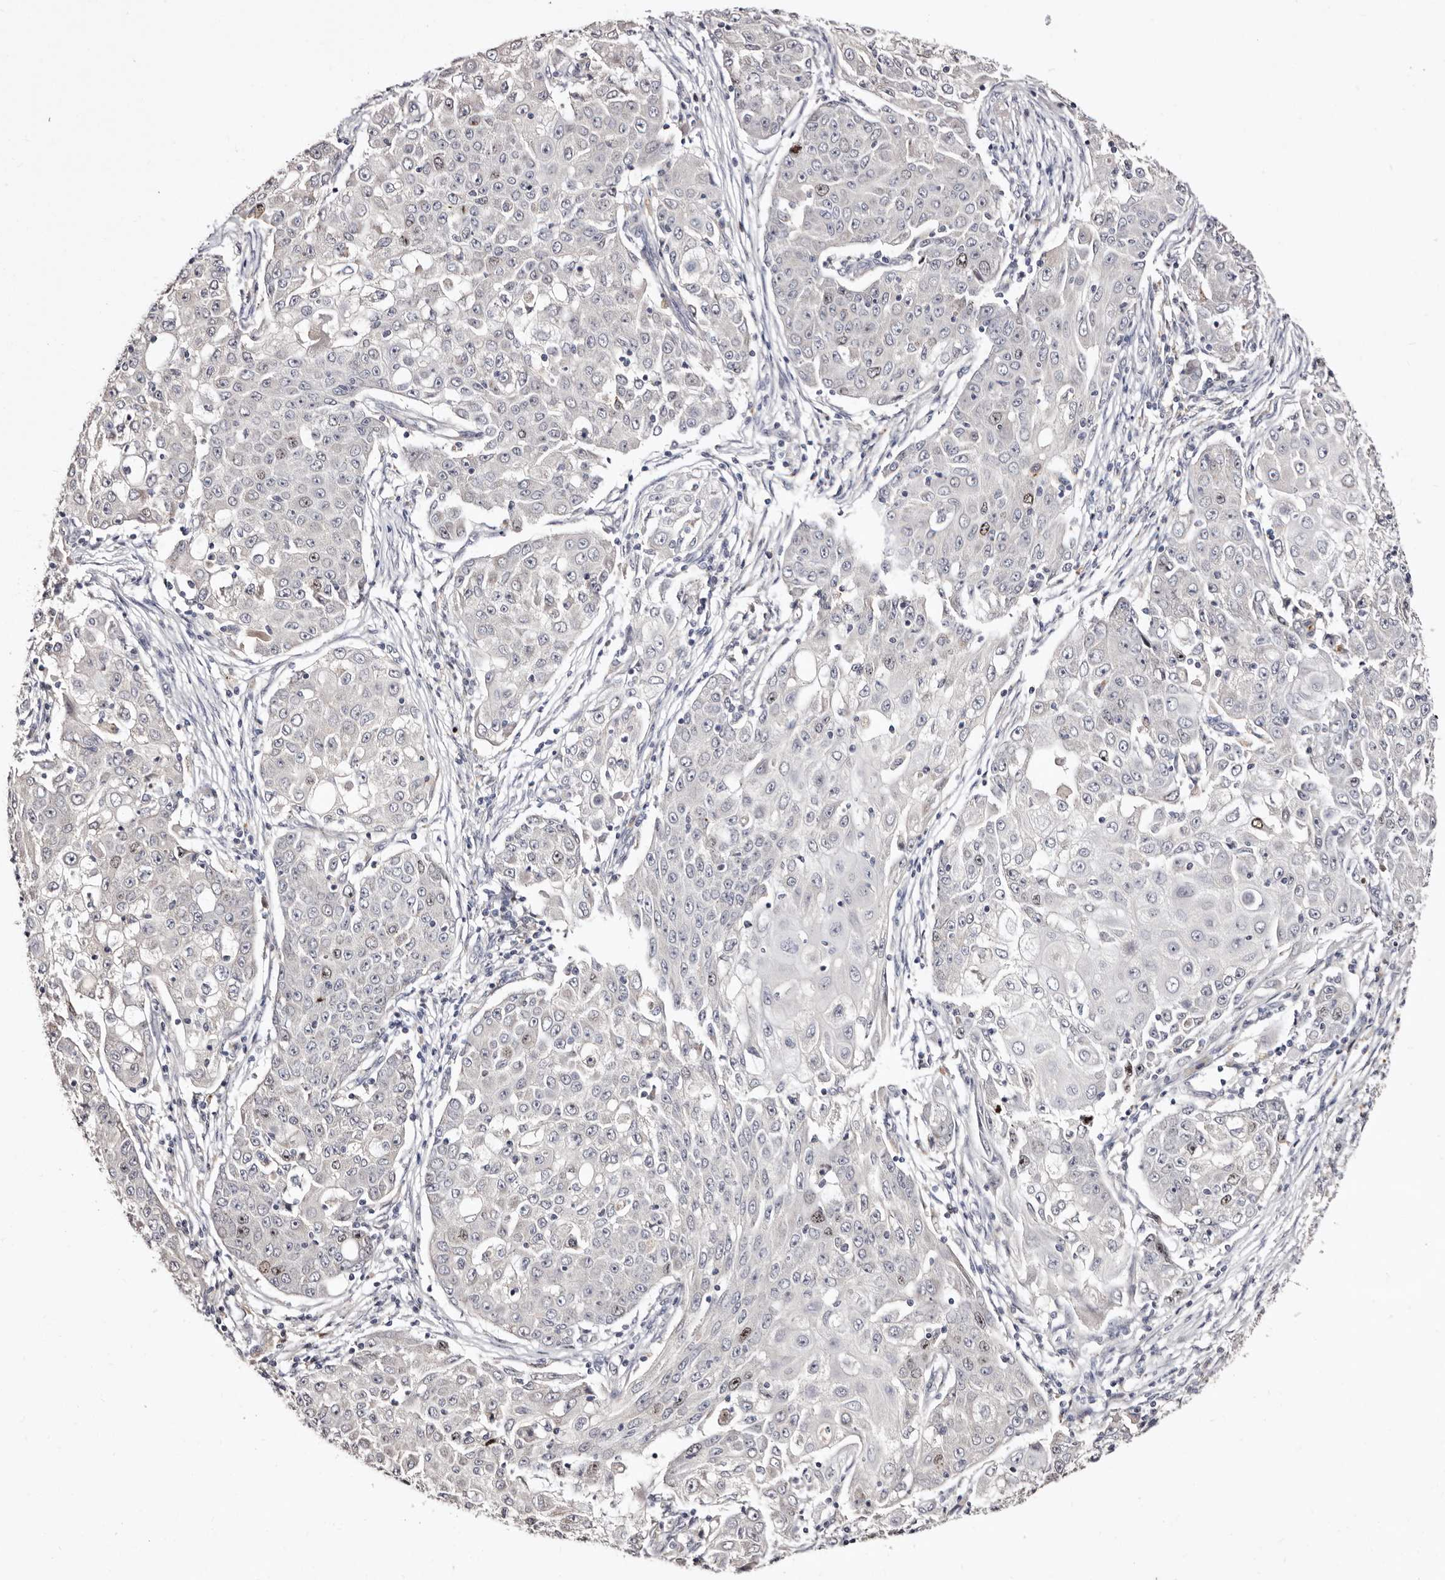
{"staining": {"intensity": "weak", "quantity": "<25%", "location": "nuclear"}, "tissue": "ovarian cancer", "cell_type": "Tumor cells", "image_type": "cancer", "snomed": [{"axis": "morphology", "description": "Carcinoma, endometroid"}, {"axis": "topography", "description": "Ovary"}], "caption": "Micrograph shows no significant protein positivity in tumor cells of ovarian endometroid carcinoma.", "gene": "CDCA8", "patient": {"sex": "female", "age": 42}}